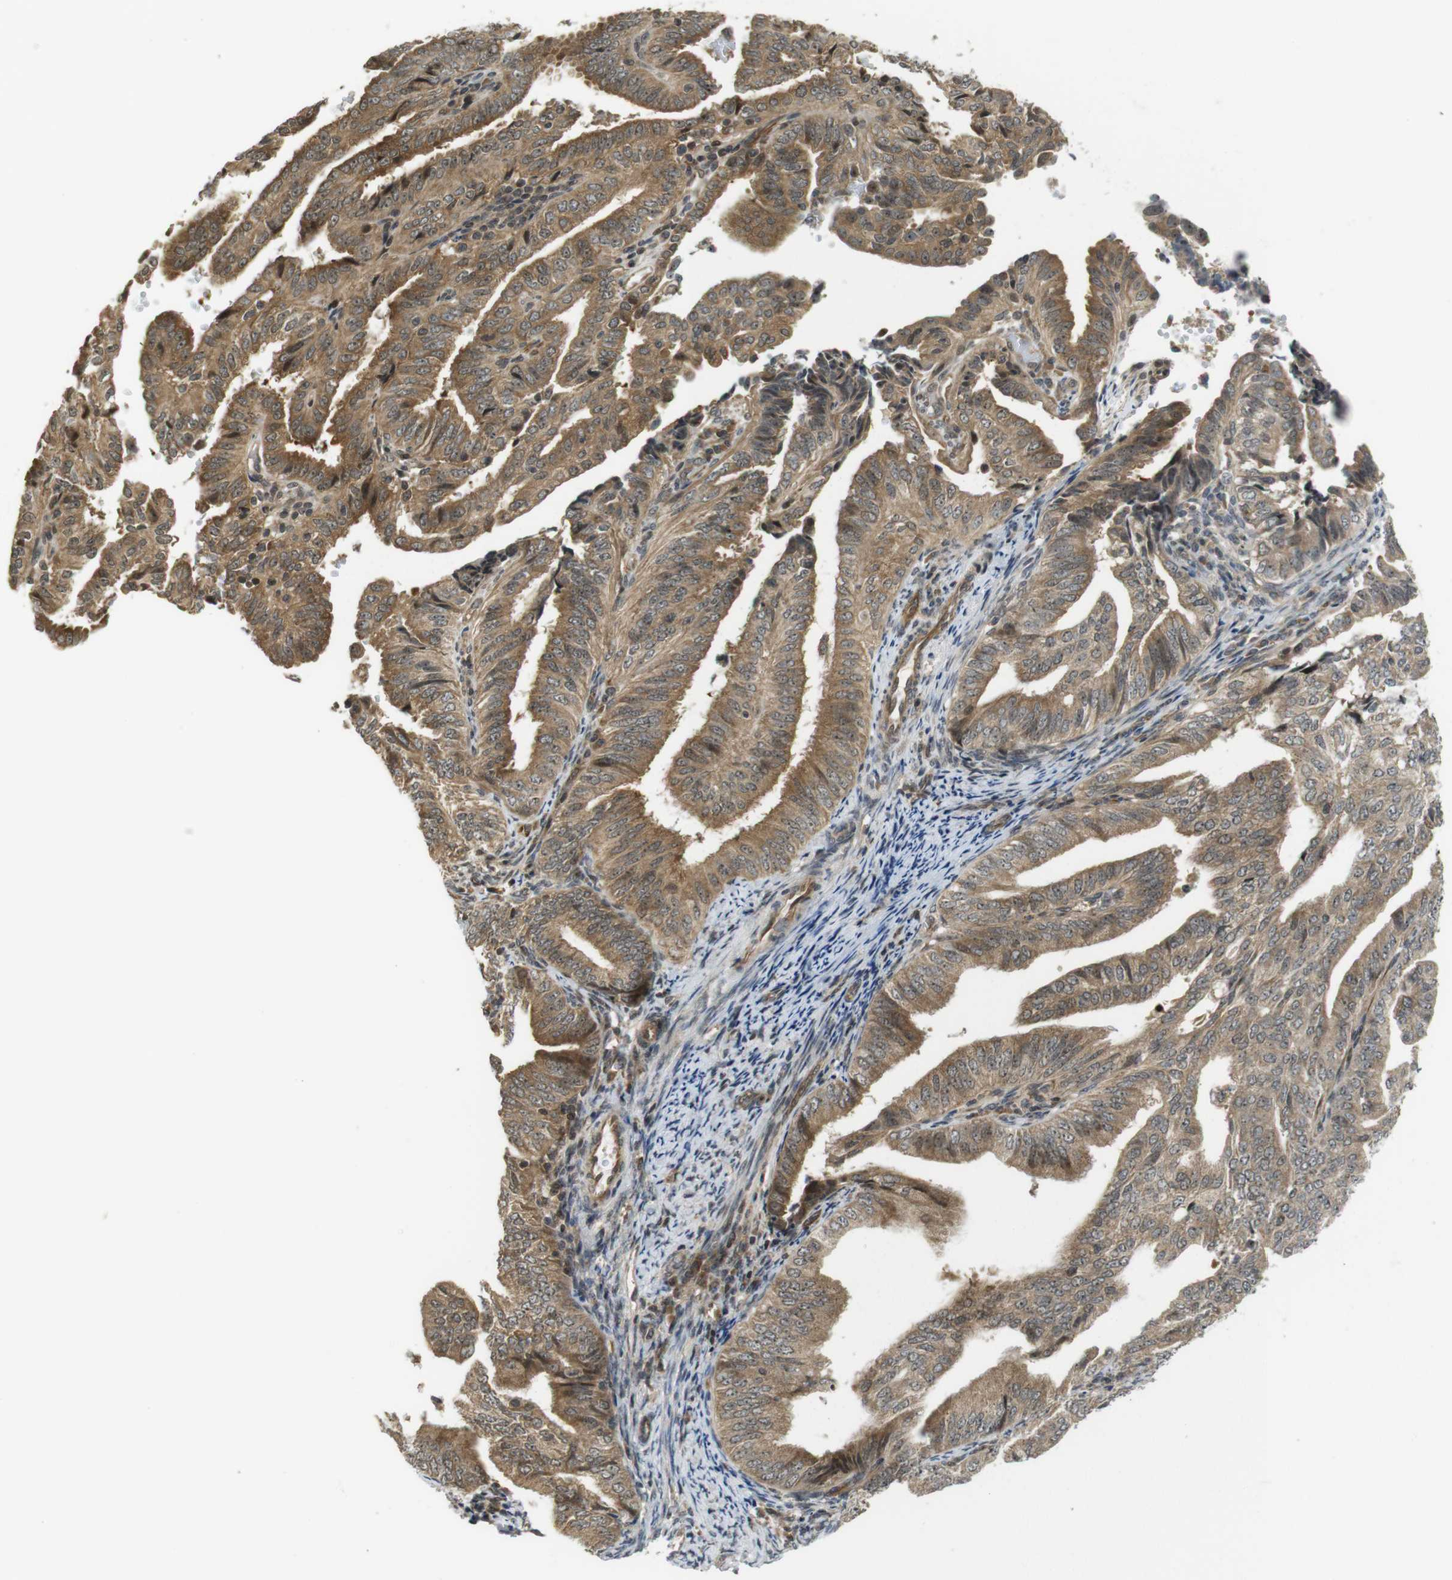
{"staining": {"intensity": "moderate", "quantity": ">75%", "location": "cytoplasmic/membranous,nuclear"}, "tissue": "endometrial cancer", "cell_type": "Tumor cells", "image_type": "cancer", "snomed": [{"axis": "morphology", "description": "Adenocarcinoma, NOS"}, {"axis": "topography", "description": "Endometrium"}], "caption": "Human endometrial adenocarcinoma stained with a protein marker reveals moderate staining in tumor cells.", "gene": "CC2D1A", "patient": {"sex": "female", "age": 58}}